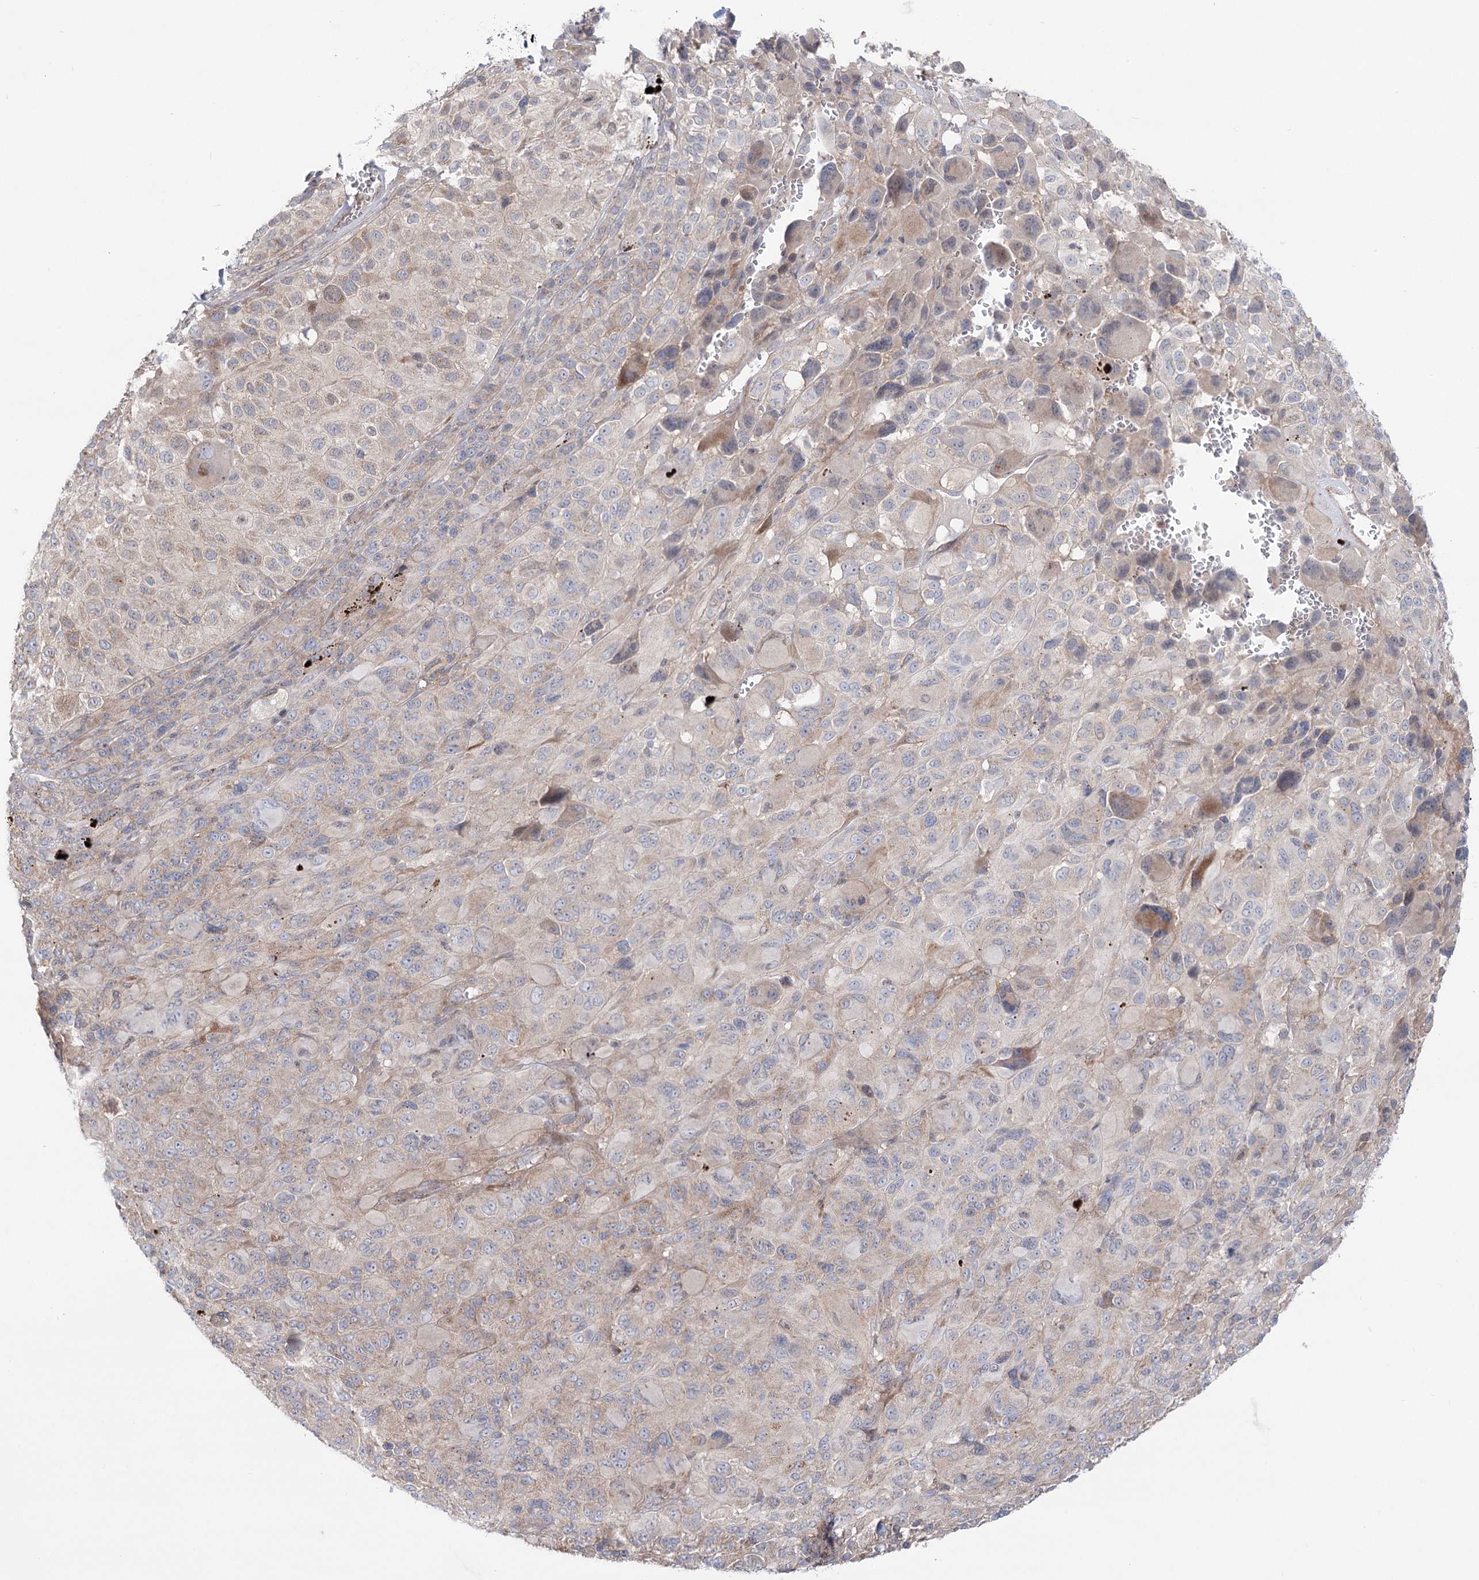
{"staining": {"intensity": "negative", "quantity": "none", "location": "none"}, "tissue": "melanoma", "cell_type": "Tumor cells", "image_type": "cancer", "snomed": [{"axis": "morphology", "description": "Malignant melanoma, NOS"}, {"axis": "topography", "description": "Skin of trunk"}], "caption": "Immunohistochemistry histopathology image of neoplastic tissue: melanoma stained with DAB (3,3'-diaminobenzidine) exhibits no significant protein staining in tumor cells.", "gene": "SCN11A", "patient": {"sex": "male", "age": 71}}